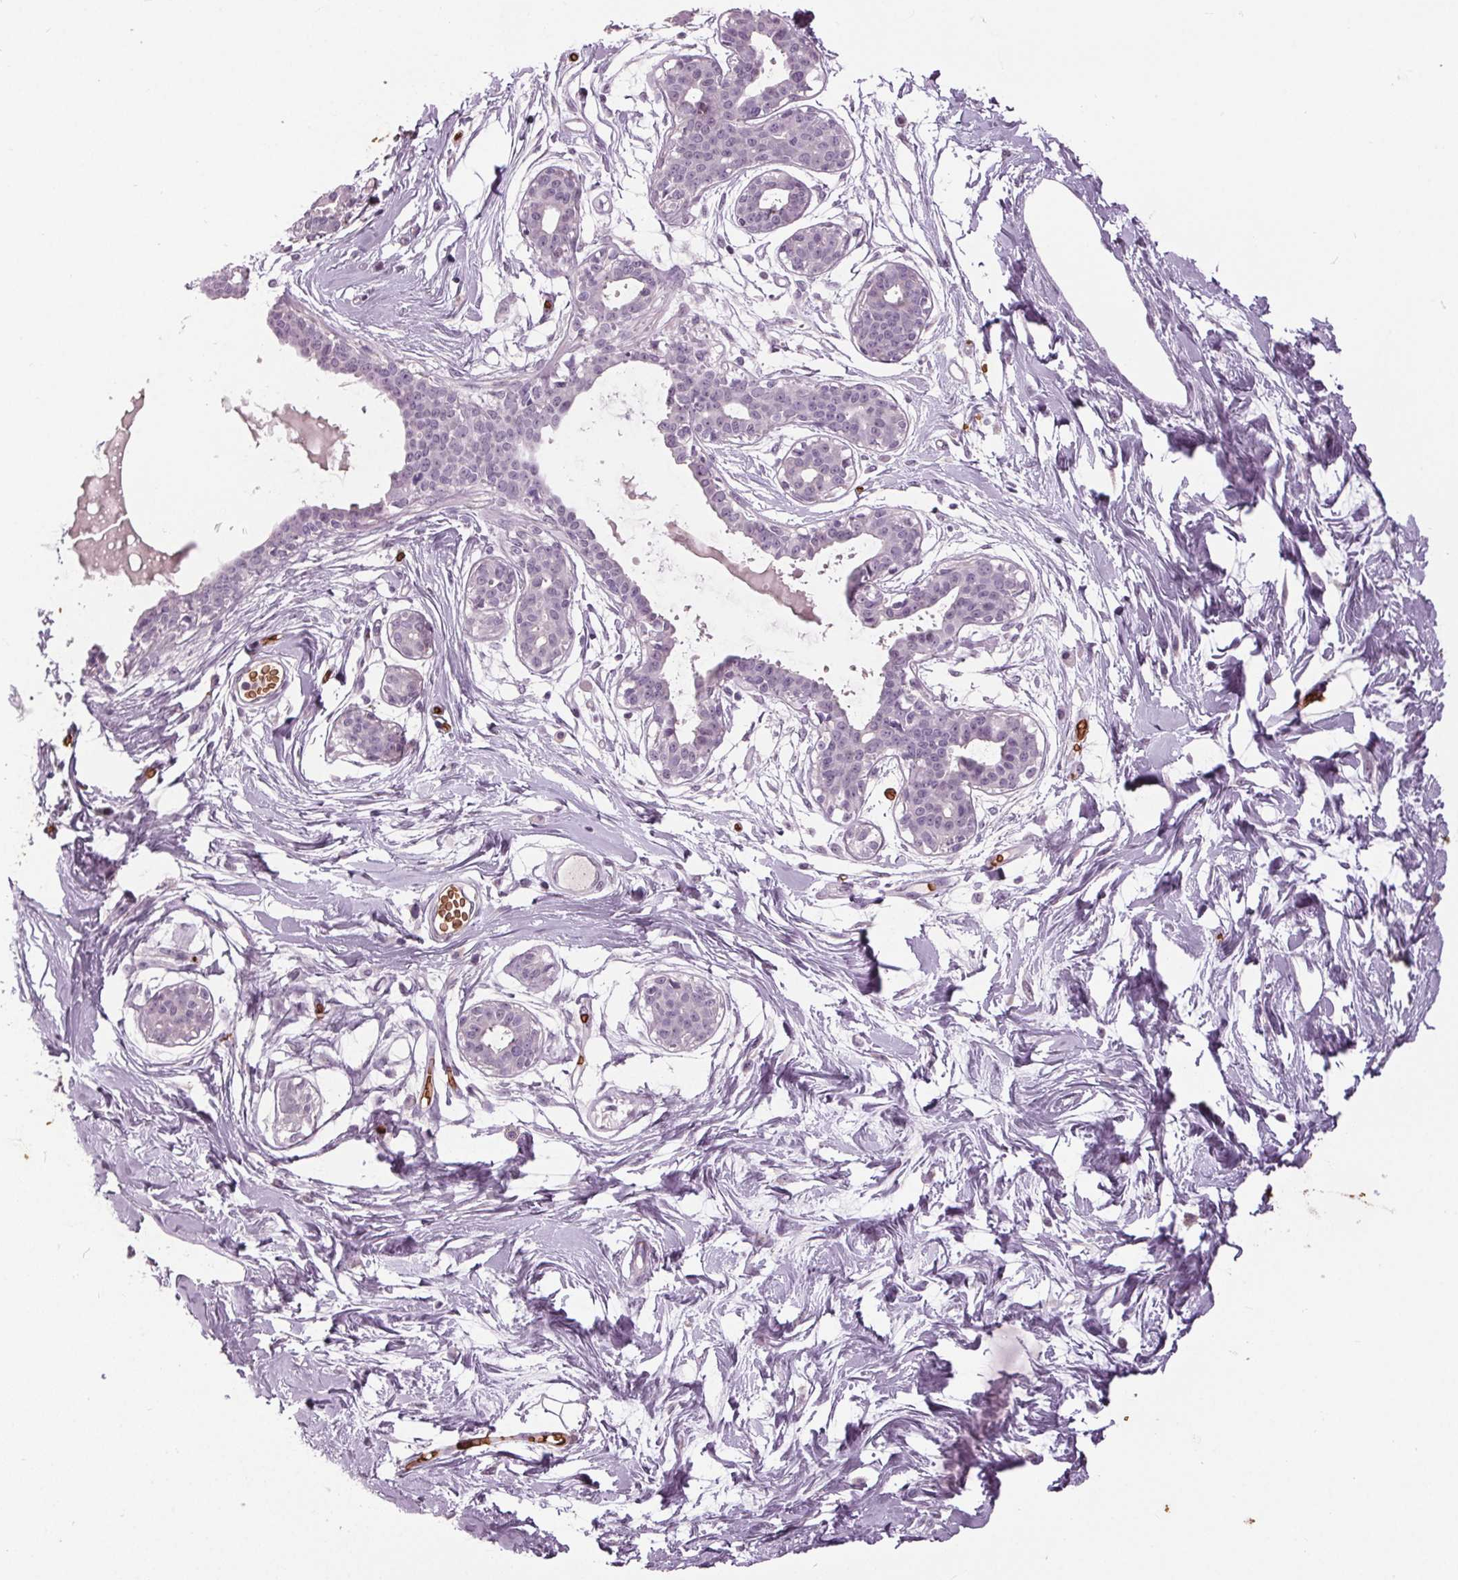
{"staining": {"intensity": "negative", "quantity": "none", "location": "none"}, "tissue": "breast", "cell_type": "Adipocytes", "image_type": "normal", "snomed": [{"axis": "morphology", "description": "Normal tissue, NOS"}, {"axis": "topography", "description": "Breast"}], "caption": "This image is of unremarkable breast stained with immunohistochemistry to label a protein in brown with the nuclei are counter-stained blue. There is no positivity in adipocytes.", "gene": "SLC4A1", "patient": {"sex": "female", "age": 45}}